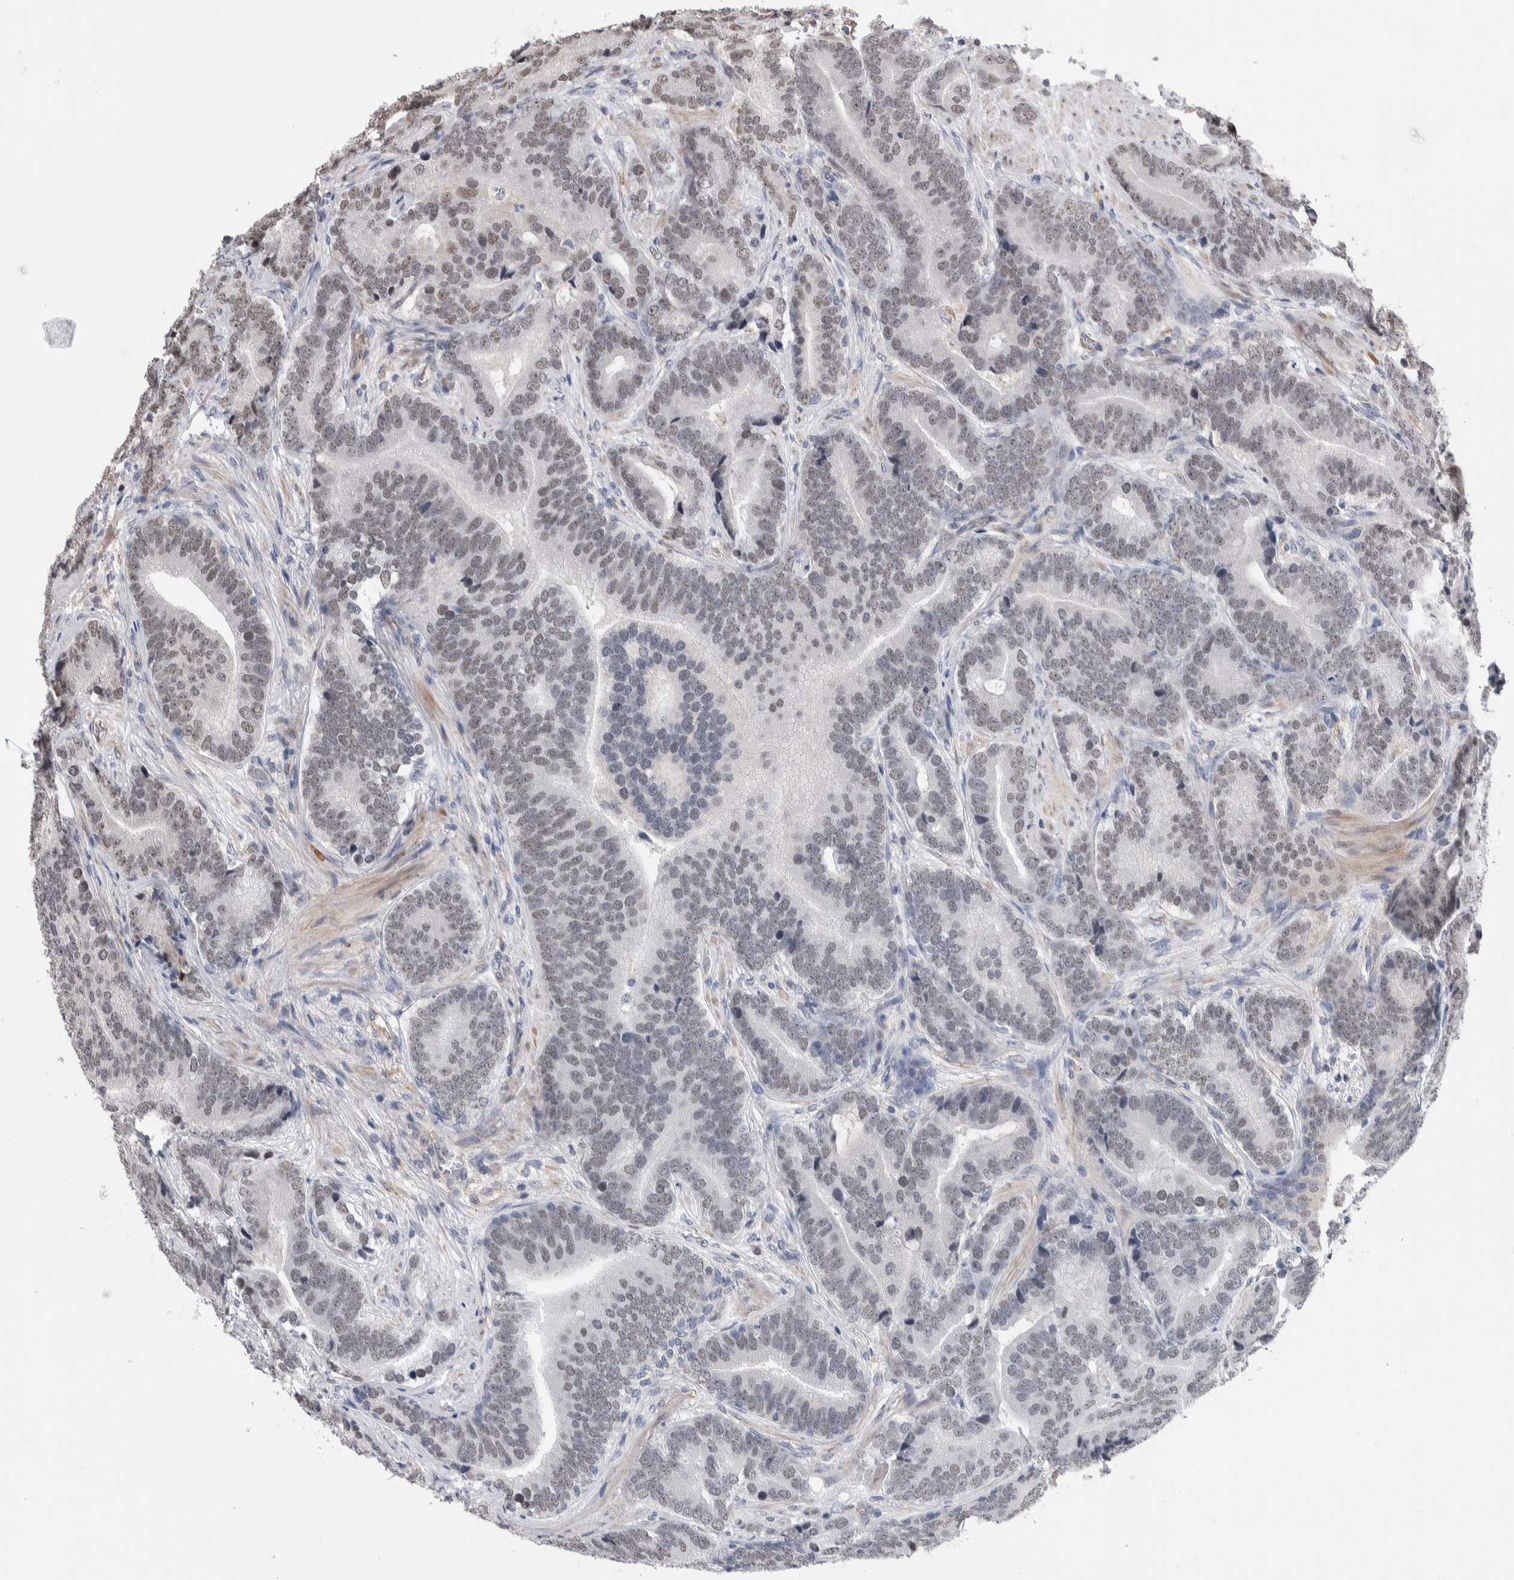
{"staining": {"intensity": "weak", "quantity": "<25%", "location": "nuclear"}, "tissue": "prostate cancer", "cell_type": "Tumor cells", "image_type": "cancer", "snomed": [{"axis": "morphology", "description": "Adenocarcinoma, High grade"}, {"axis": "topography", "description": "Prostate"}], "caption": "DAB immunohistochemical staining of human prostate cancer (adenocarcinoma (high-grade)) exhibits no significant positivity in tumor cells.", "gene": "ZBTB49", "patient": {"sex": "male", "age": 55}}